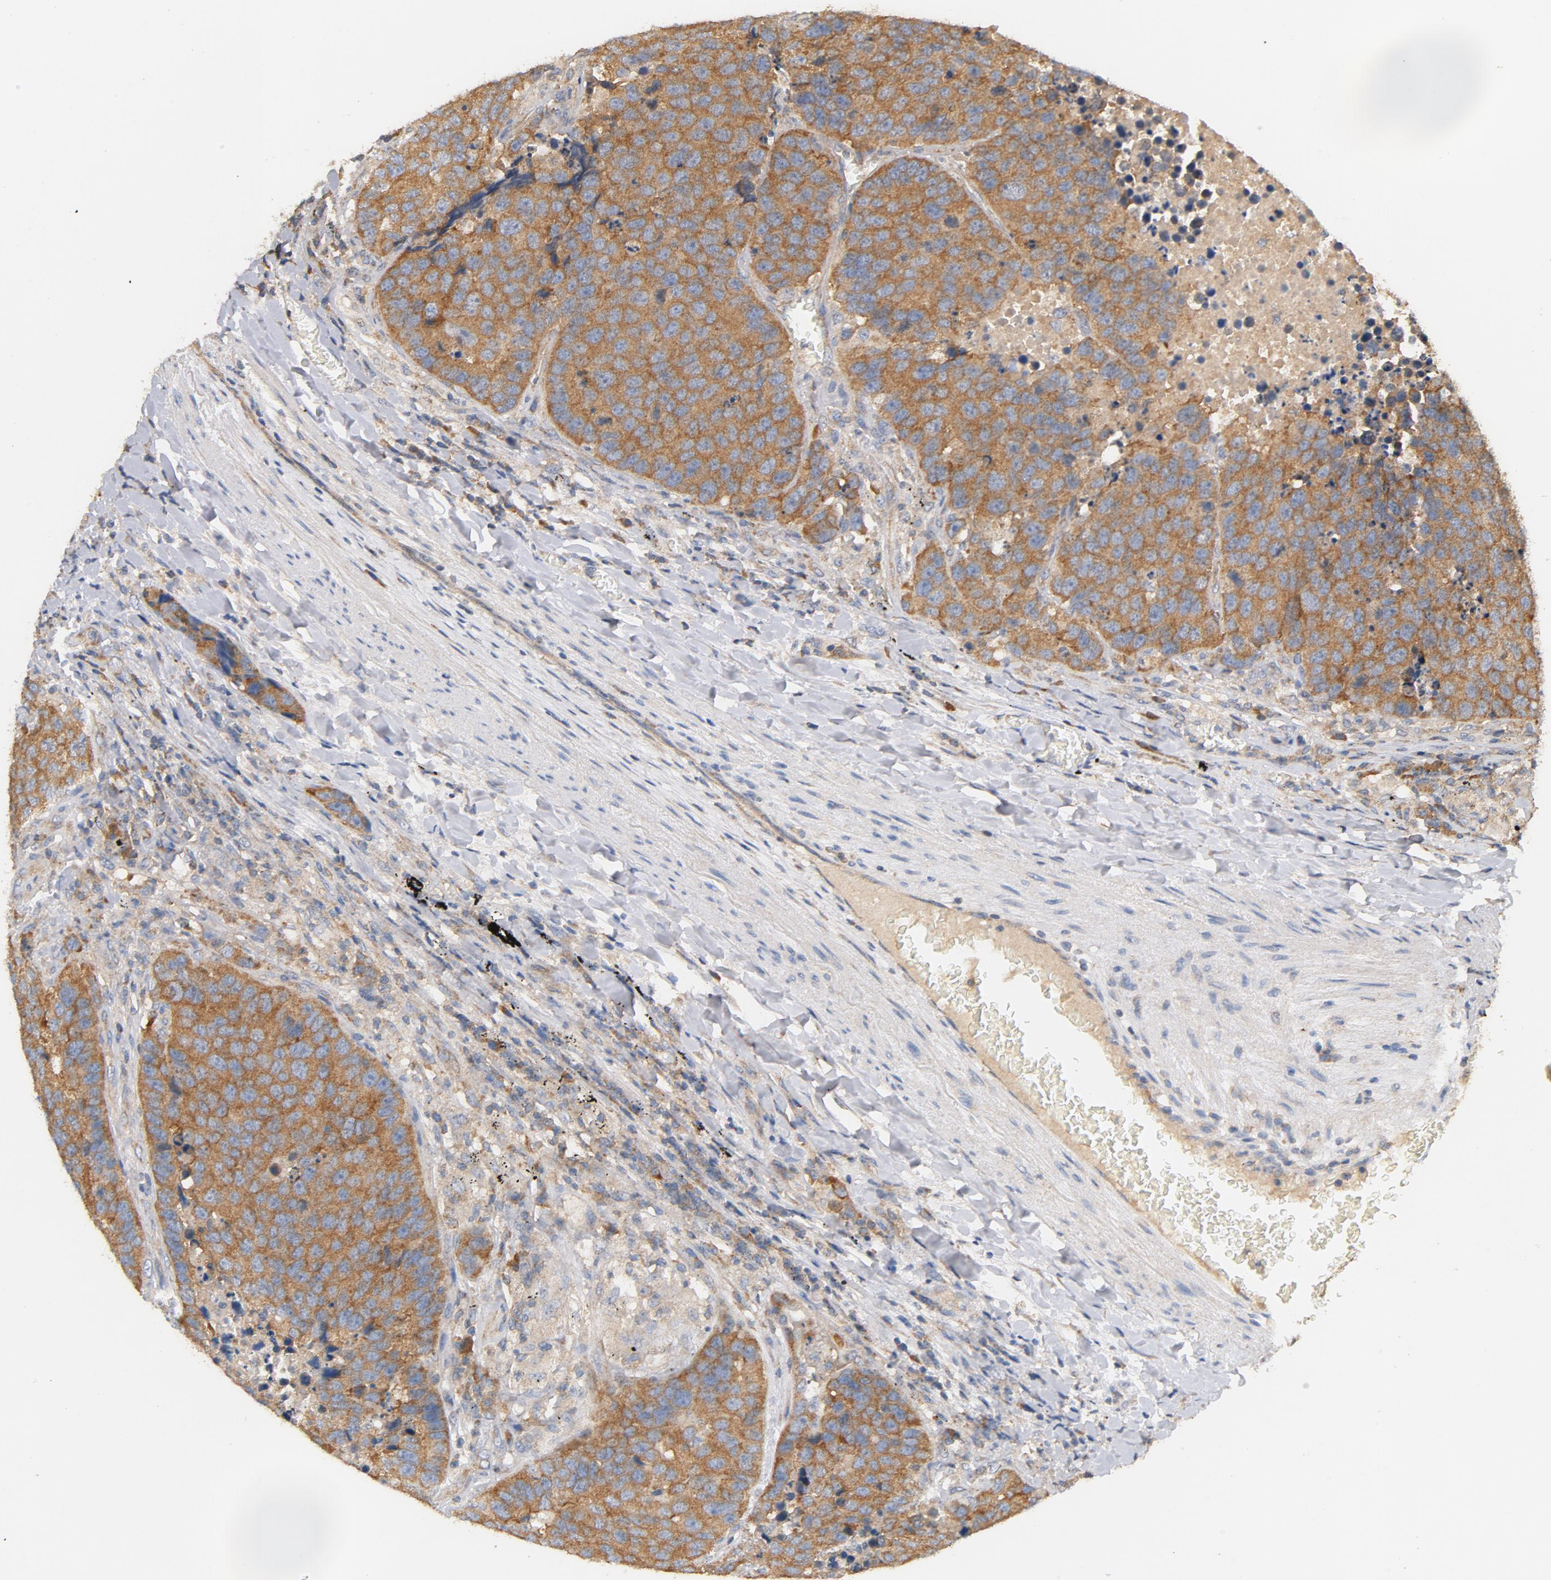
{"staining": {"intensity": "moderate", "quantity": ">75%", "location": "cytoplasmic/membranous"}, "tissue": "carcinoid", "cell_type": "Tumor cells", "image_type": "cancer", "snomed": [{"axis": "morphology", "description": "Carcinoid, malignant, NOS"}, {"axis": "topography", "description": "Lung"}], "caption": "Protein staining of malignant carcinoid tissue exhibits moderate cytoplasmic/membranous staining in about >75% of tumor cells.", "gene": "DDX6", "patient": {"sex": "male", "age": 60}}